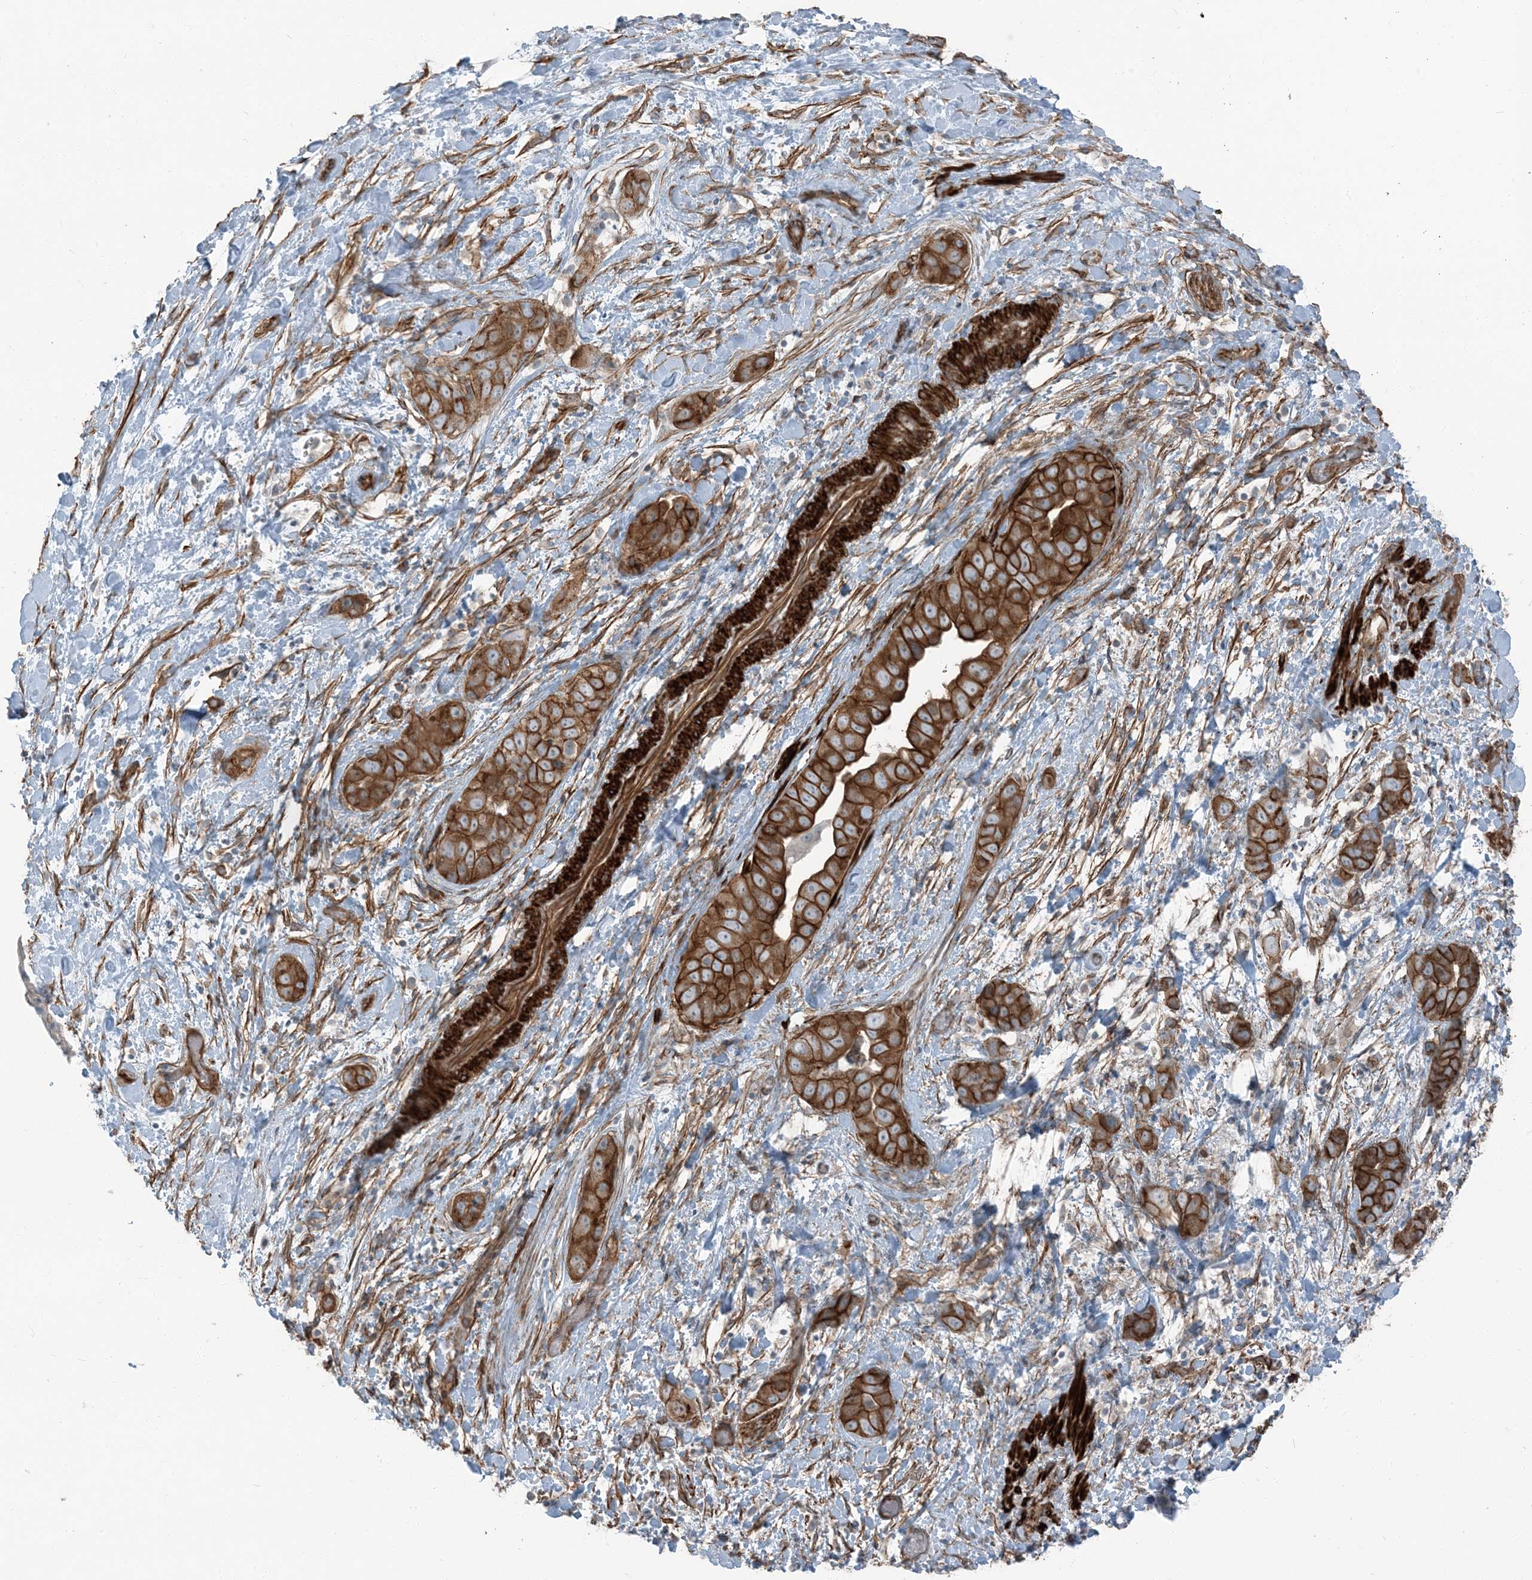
{"staining": {"intensity": "strong", "quantity": ">75%", "location": "cytoplasmic/membranous"}, "tissue": "liver cancer", "cell_type": "Tumor cells", "image_type": "cancer", "snomed": [{"axis": "morphology", "description": "Cholangiocarcinoma"}, {"axis": "topography", "description": "Liver"}], "caption": "Human liver cholangiocarcinoma stained for a protein (brown) displays strong cytoplasmic/membranous positive expression in about >75% of tumor cells.", "gene": "ZFP90", "patient": {"sex": "female", "age": 52}}